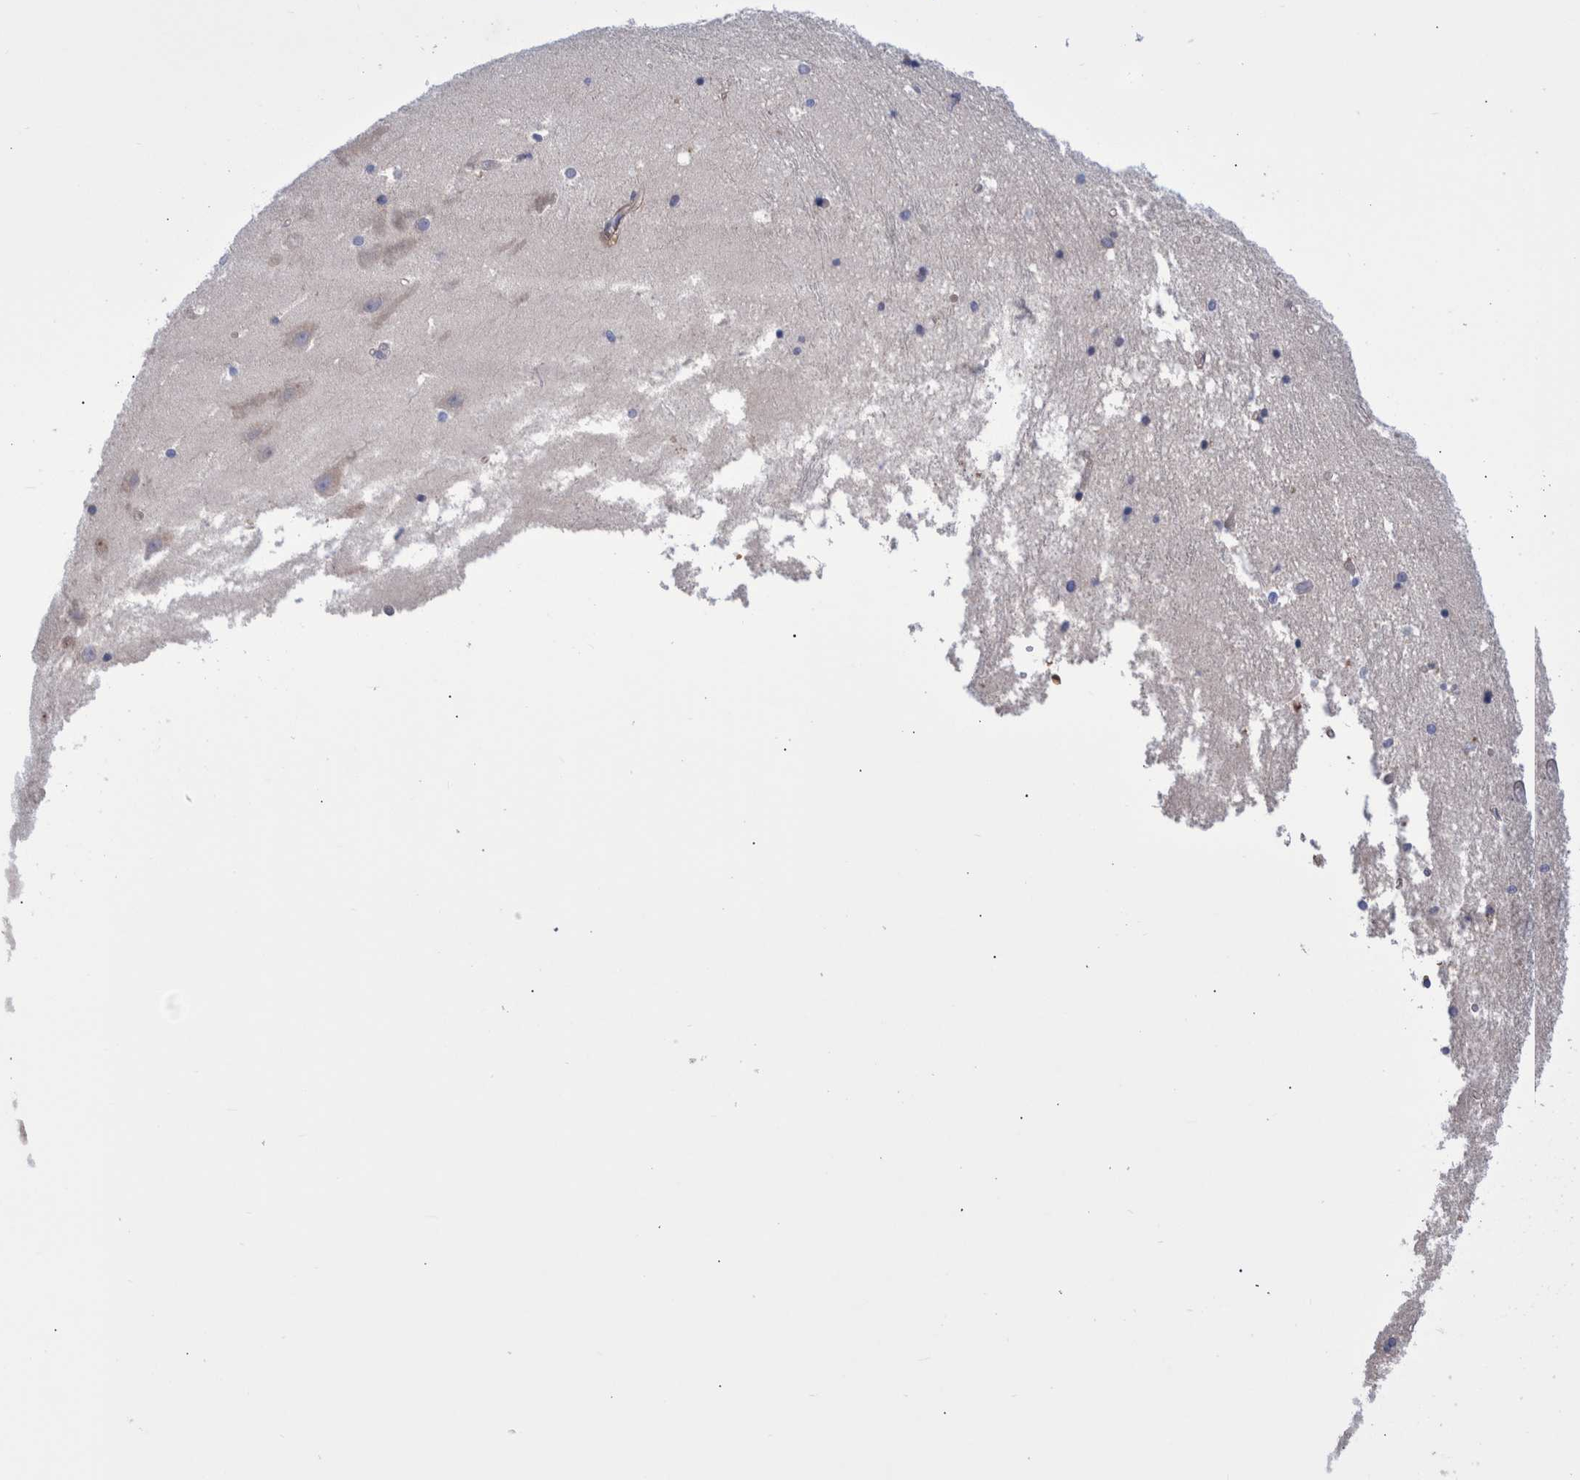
{"staining": {"intensity": "negative", "quantity": "none", "location": "none"}, "tissue": "hippocampus", "cell_type": "Glial cells", "image_type": "normal", "snomed": [{"axis": "morphology", "description": "Normal tissue, NOS"}, {"axis": "topography", "description": "Hippocampus"}], "caption": "This image is of benign hippocampus stained with IHC to label a protein in brown with the nuclei are counter-stained blue. There is no positivity in glial cells. (DAB (3,3'-diaminobenzidine) IHC, high magnification).", "gene": "DLL4", "patient": {"sex": "male", "age": 45}}